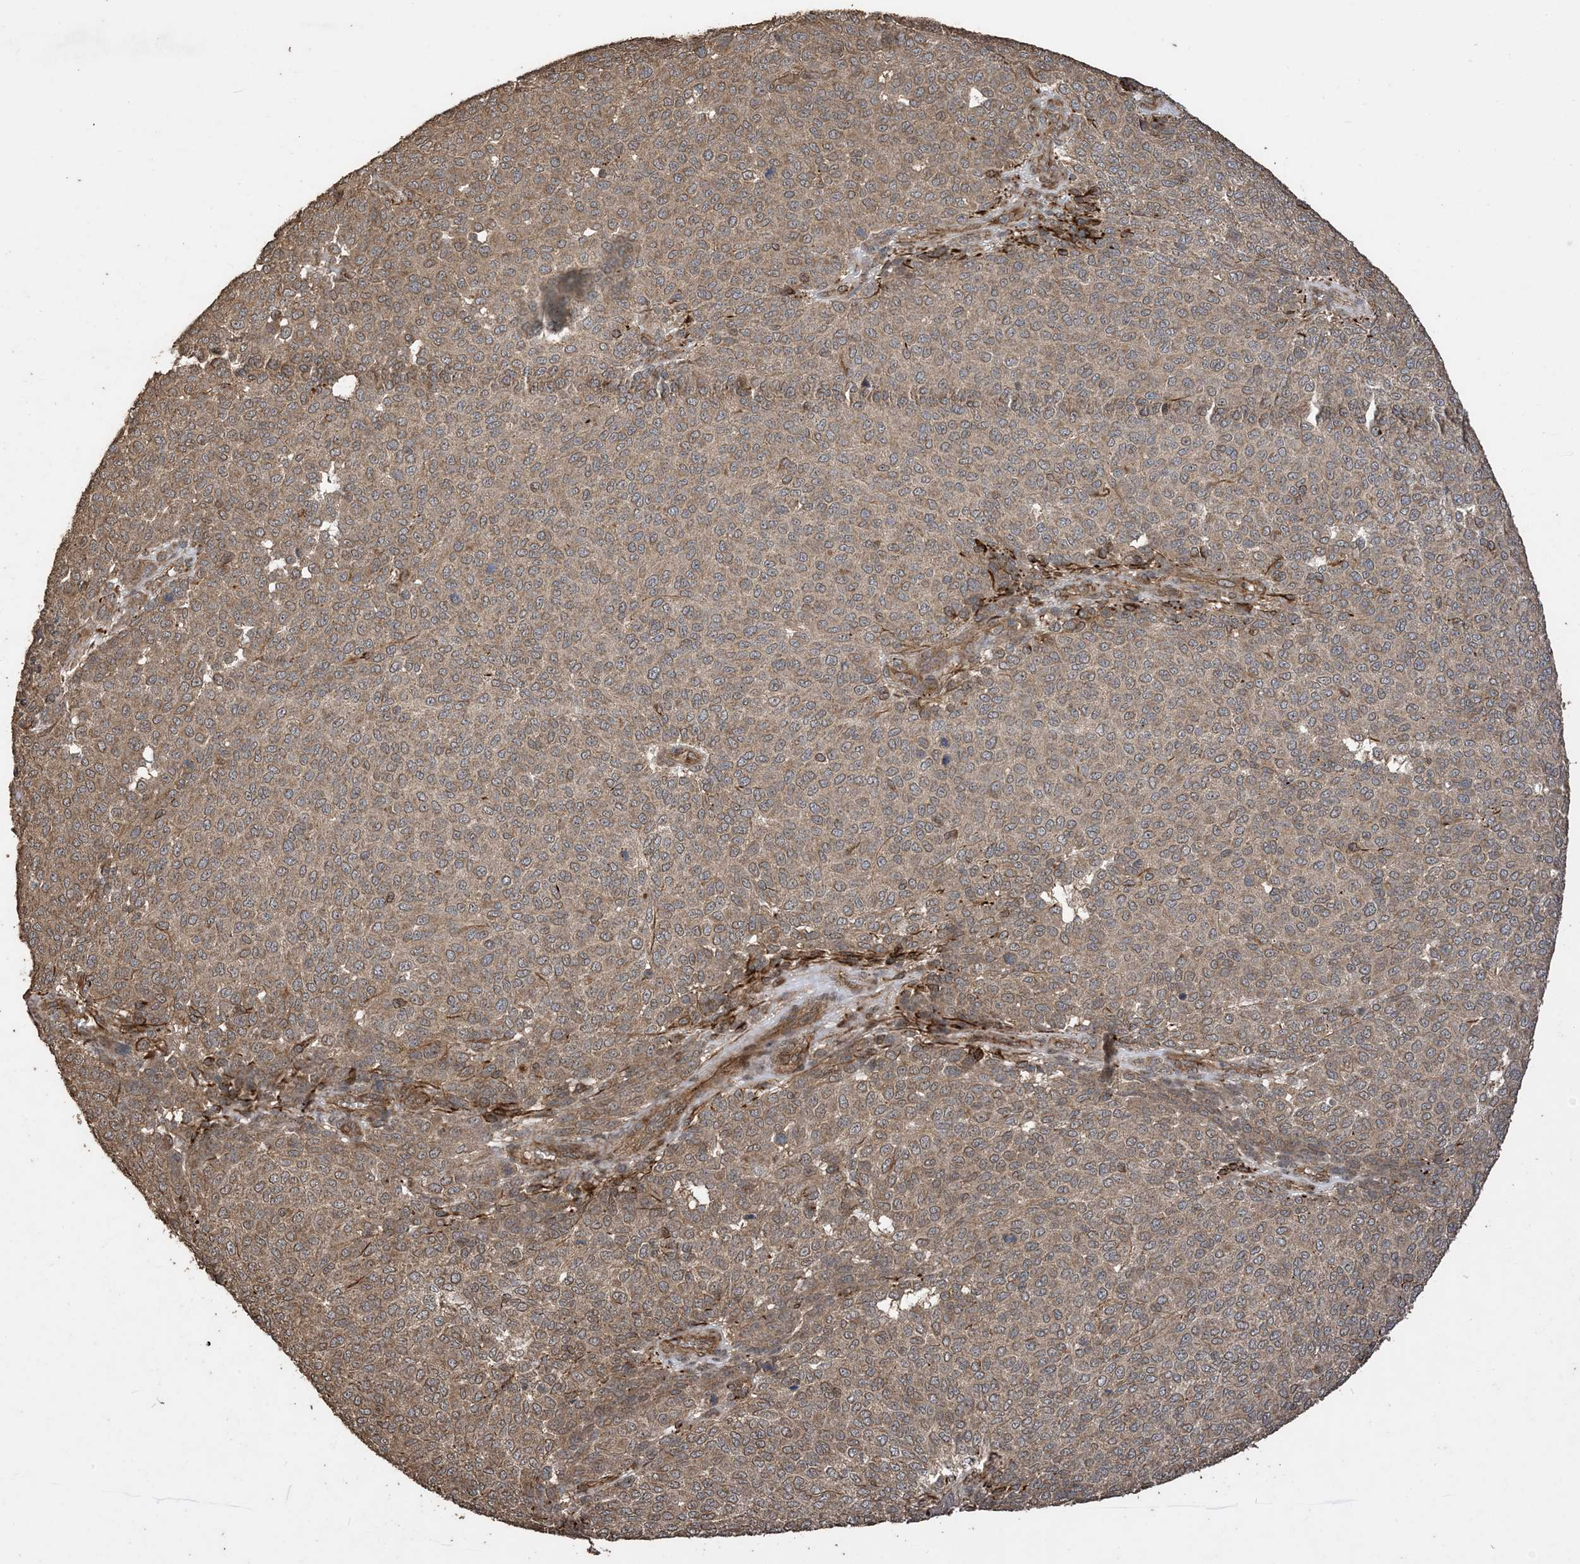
{"staining": {"intensity": "moderate", "quantity": ">75%", "location": "cytoplasmic/membranous"}, "tissue": "melanoma", "cell_type": "Tumor cells", "image_type": "cancer", "snomed": [{"axis": "morphology", "description": "Malignant melanoma, NOS"}, {"axis": "topography", "description": "Skin"}], "caption": "Moderate cytoplasmic/membranous staining for a protein is seen in about >75% of tumor cells of melanoma using immunohistochemistry.", "gene": "ZKSCAN5", "patient": {"sex": "male", "age": 49}}